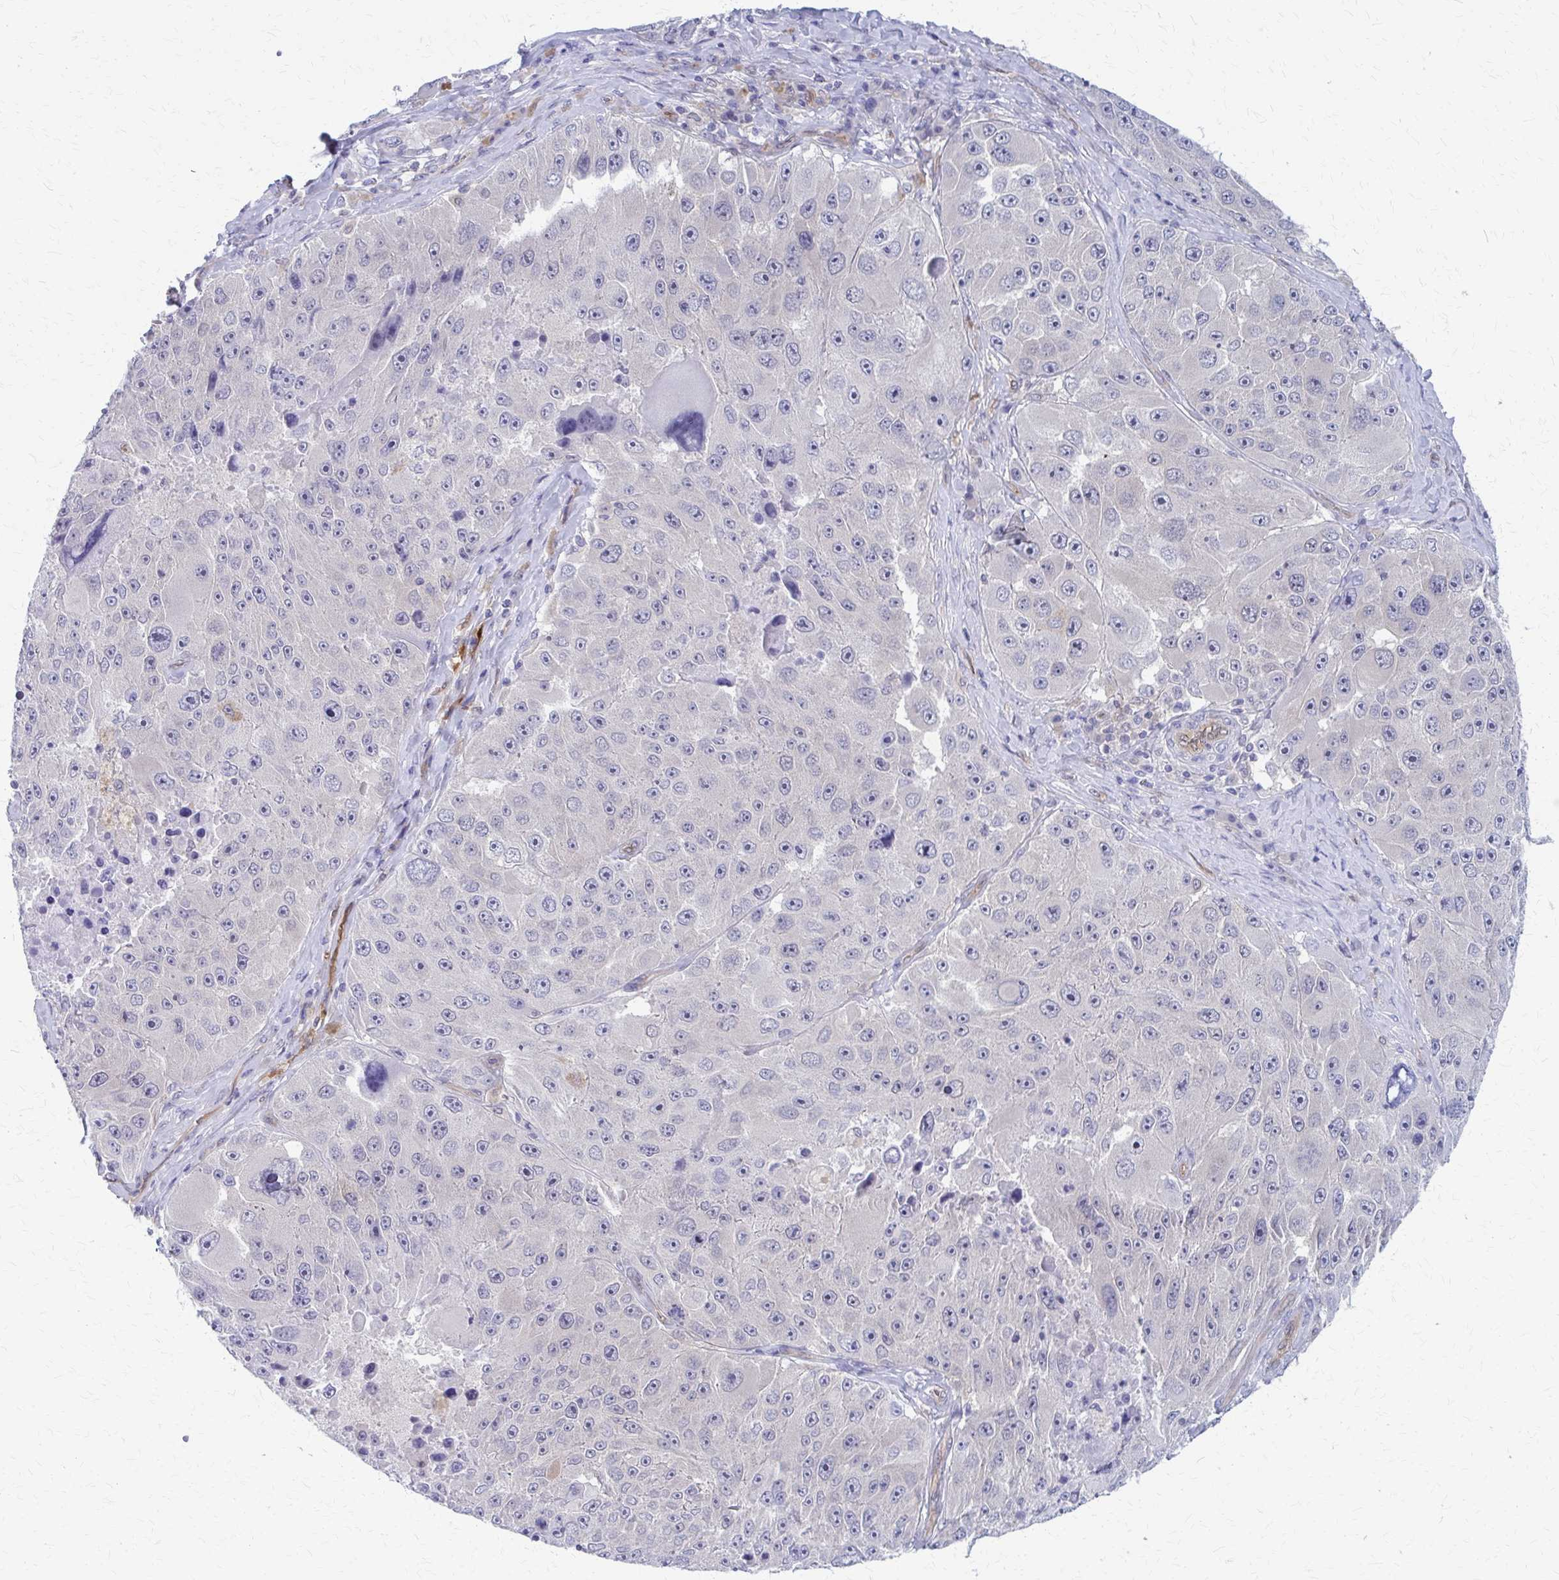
{"staining": {"intensity": "negative", "quantity": "none", "location": "none"}, "tissue": "melanoma", "cell_type": "Tumor cells", "image_type": "cancer", "snomed": [{"axis": "morphology", "description": "Malignant melanoma, Metastatic site"}, {"axis": "topography", "description": "Lymph node"}], "caption": "Micrograph shows no significant protein expression in tumor cells of malignant melanoma (metastatic site).", "gene": "CLIC2", "patient": {"sex": "male", "age": 62}}